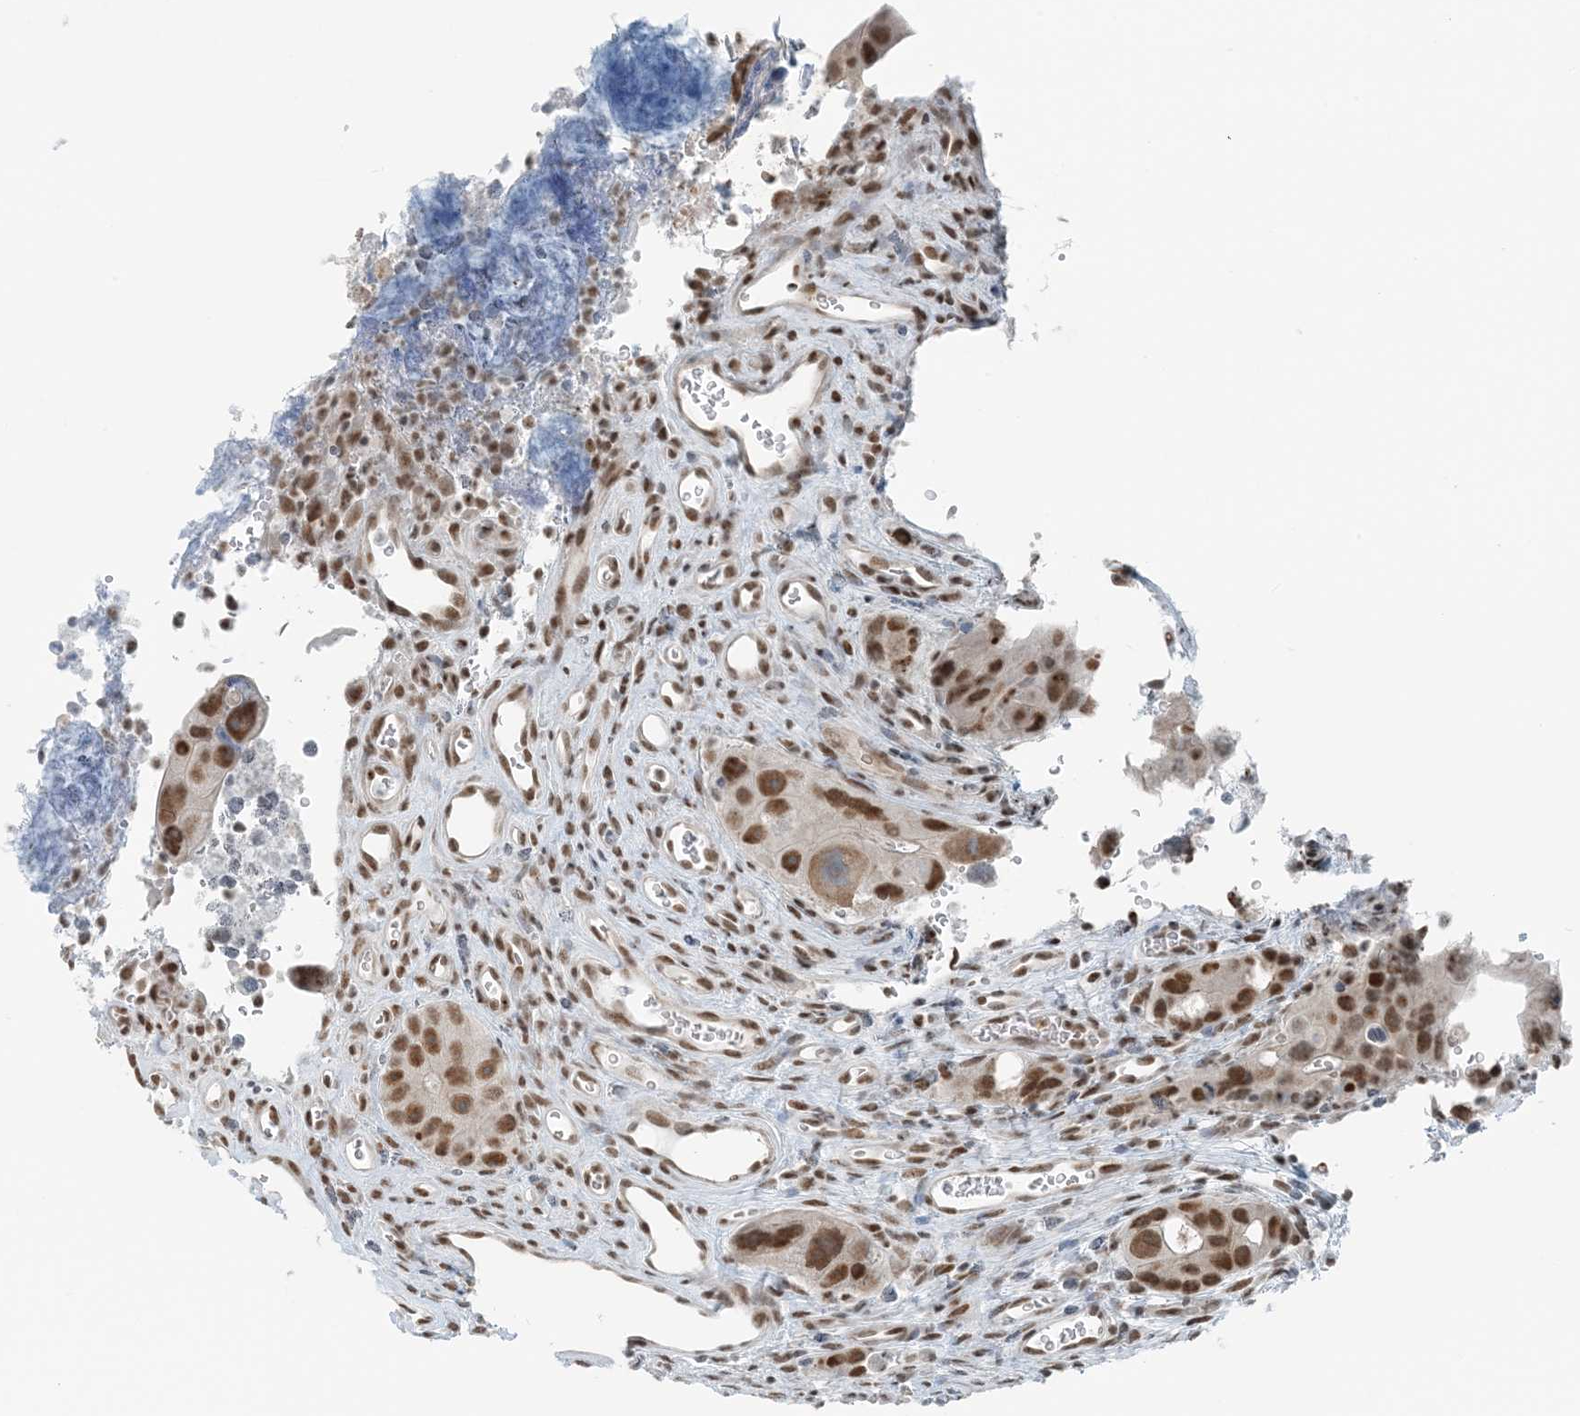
{"staining": {"intensity": "strong", "quantity": ">75%", "location": "nuclear"}, "tissue": "colorectal cancer", "cell_type": "Tumor cells", "image_type": "cancer", "snomed": [{"axis": "morphology", "description": "Adenocarcinoma, NOS"}, {"axis": "topography", "description": "Rectum"}], "caption": "Tumor cells reveal strong nuclear expression in approximately >75% of cells in colorectal adenocarcinoma.", "gene": "ZNF500", "patient": {"sex": "male", "age": 59}}